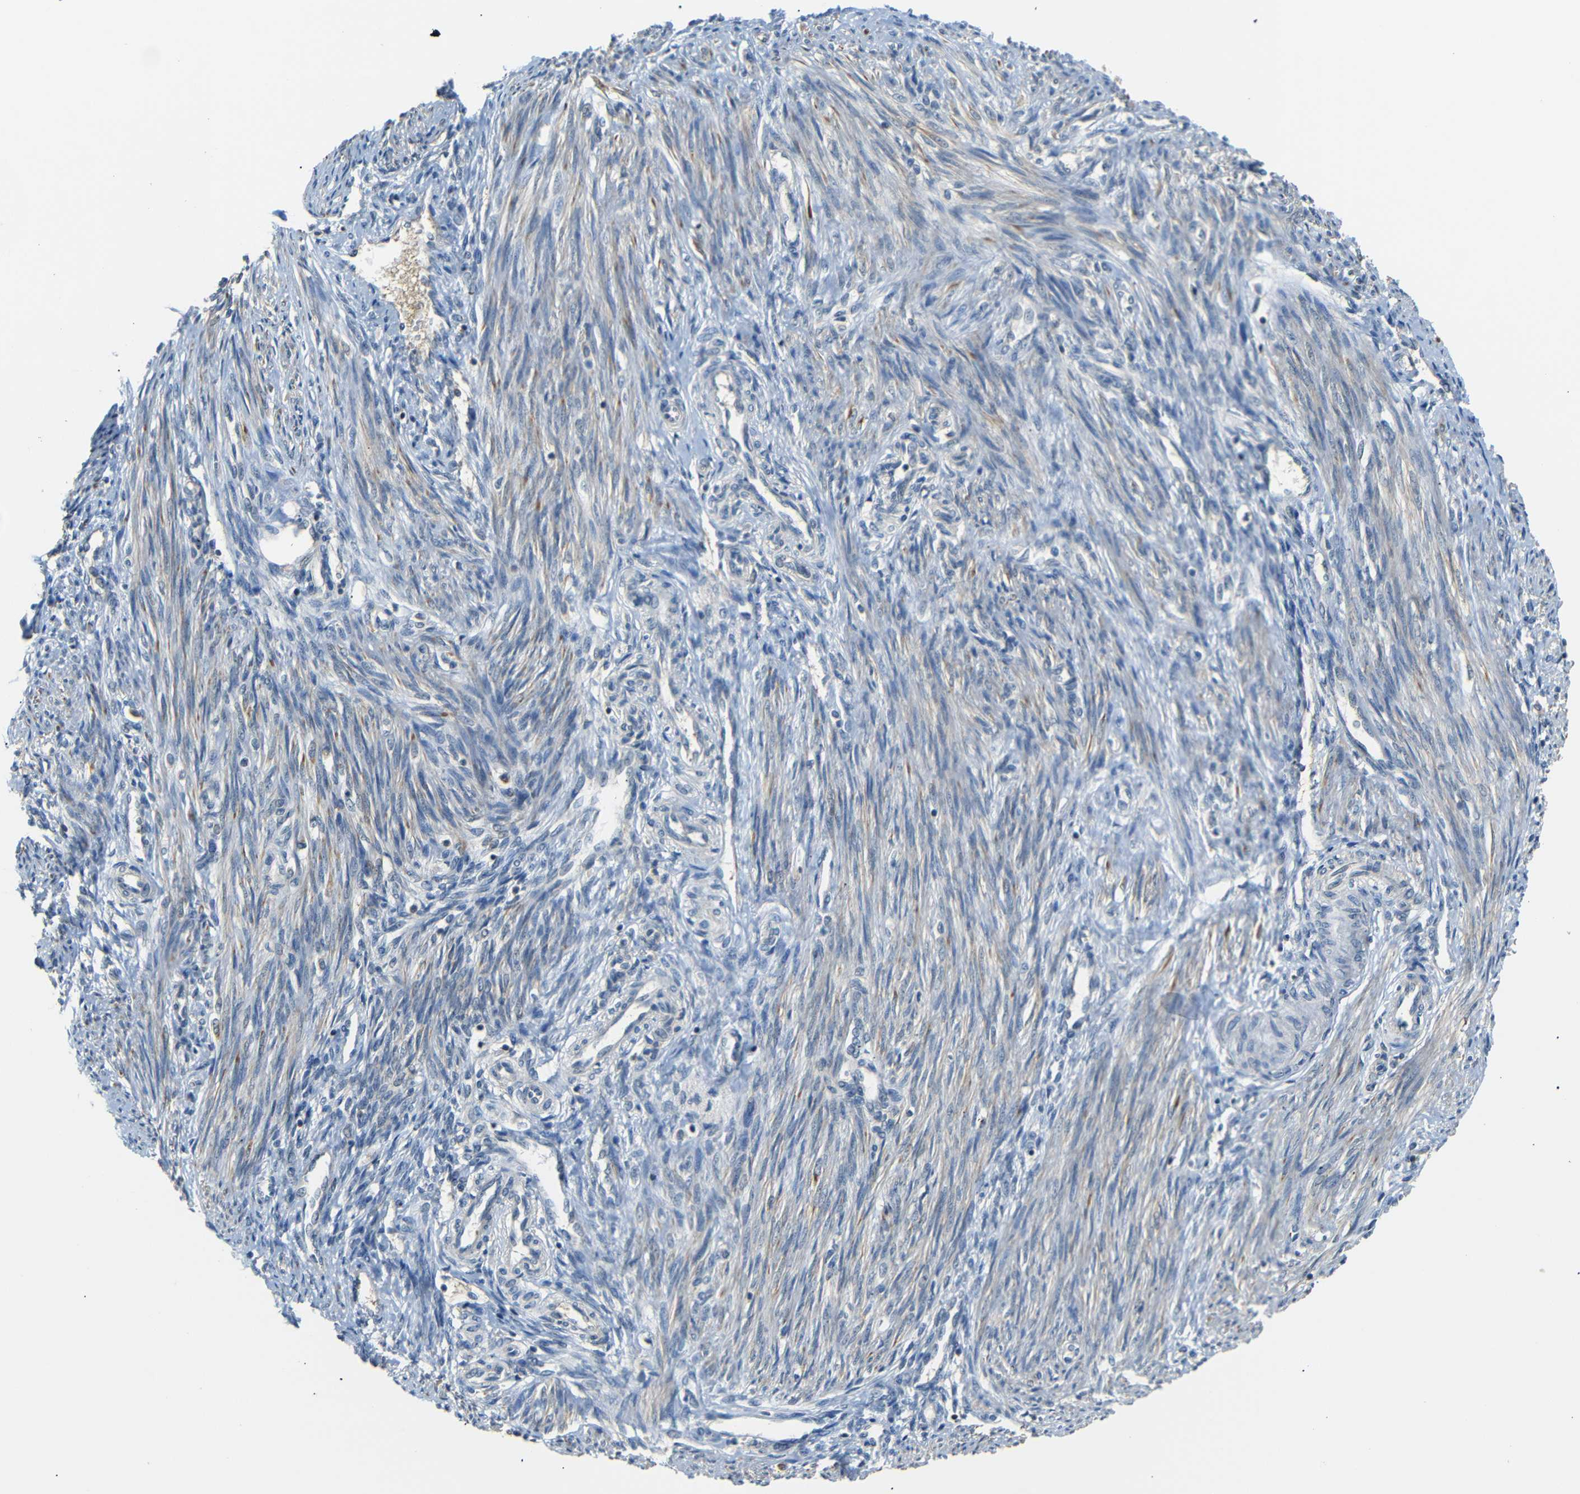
{"staining": {"intensity": "negative", "quantity": "none", "location": "none"}, "tissue": "endometrium", "cell_type": "Cells in endometrial stroma", "image_type": "normal", "snomed": [{"axis": "morphology", "description": "Normal tissue, NOS"}, {"axis": "topography", "description": "Endometrium"}], "caption": "Immunohistochemical staining of normal endometrium demonstrates no significant positivity in cells in endometrial stroma. (Brightfield microscopy of DAB (3,3'-diaminobenzidine) immunohistochemistry (IHC) at high magnification).", "gene": "SFN", "patient": {"sex": "female", "age": 42}}